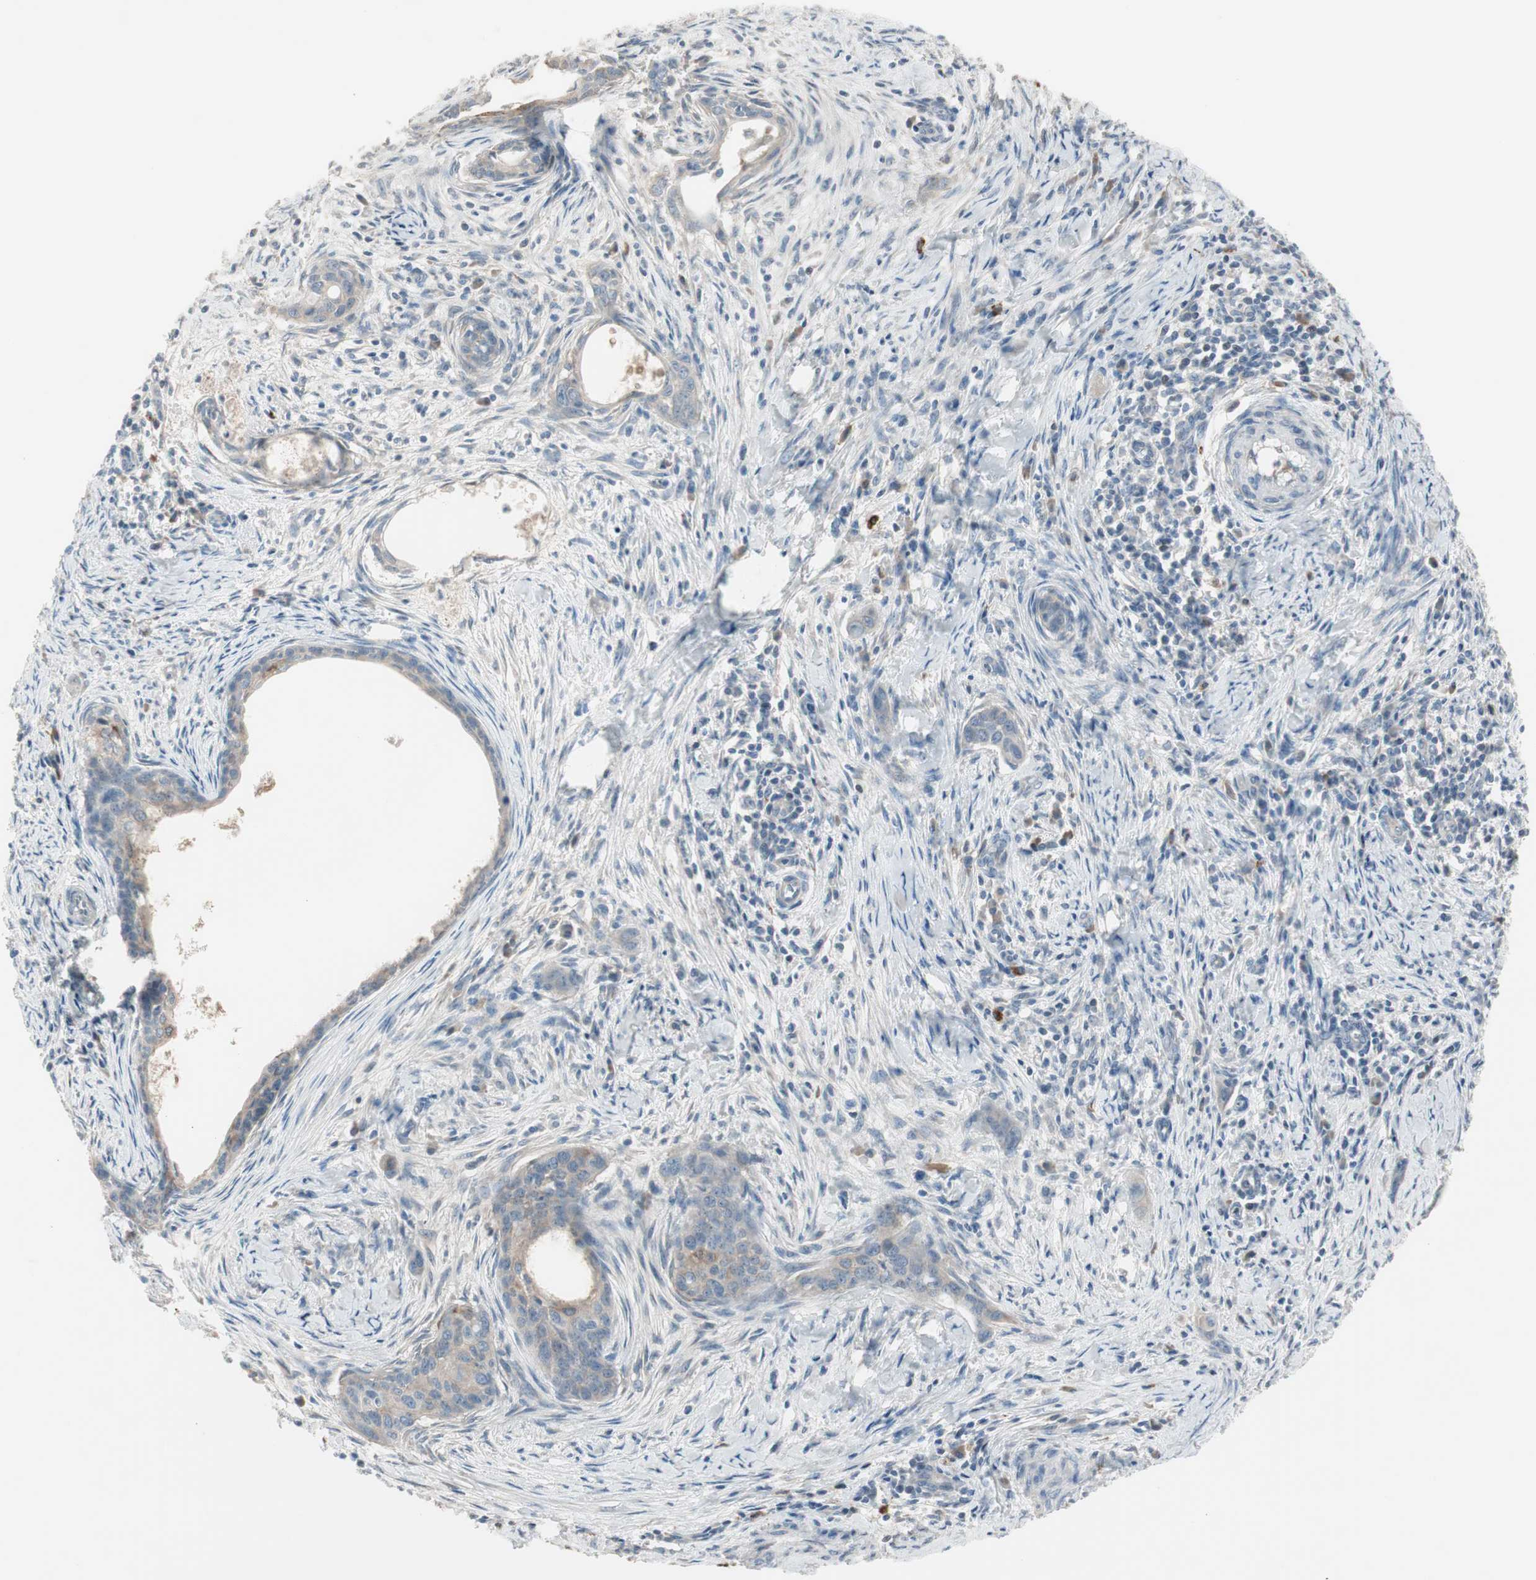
{"staining": {"intensity": "weak", "quantity": ">75%", "location": "cytoplasmic/membranous"}, "tissue": "cervical cancer", "cell_type": "Tumor cells", "image_type": "cancer", "snomed": [{"axis": "morphology", "description": "Squamous cell carcinoma, NOS"}, {"axis": "topography", "description": "Cervix"}], "caption": "An image showing weak cytoplasmic/membranous staining in approximately >75% of tumor cells in cervical squamous cell carcinoma, as visualized by brown immunohistochemical staining.", "gene": "MAPRE3", "patient": {"sex": "female", "age": 33}}